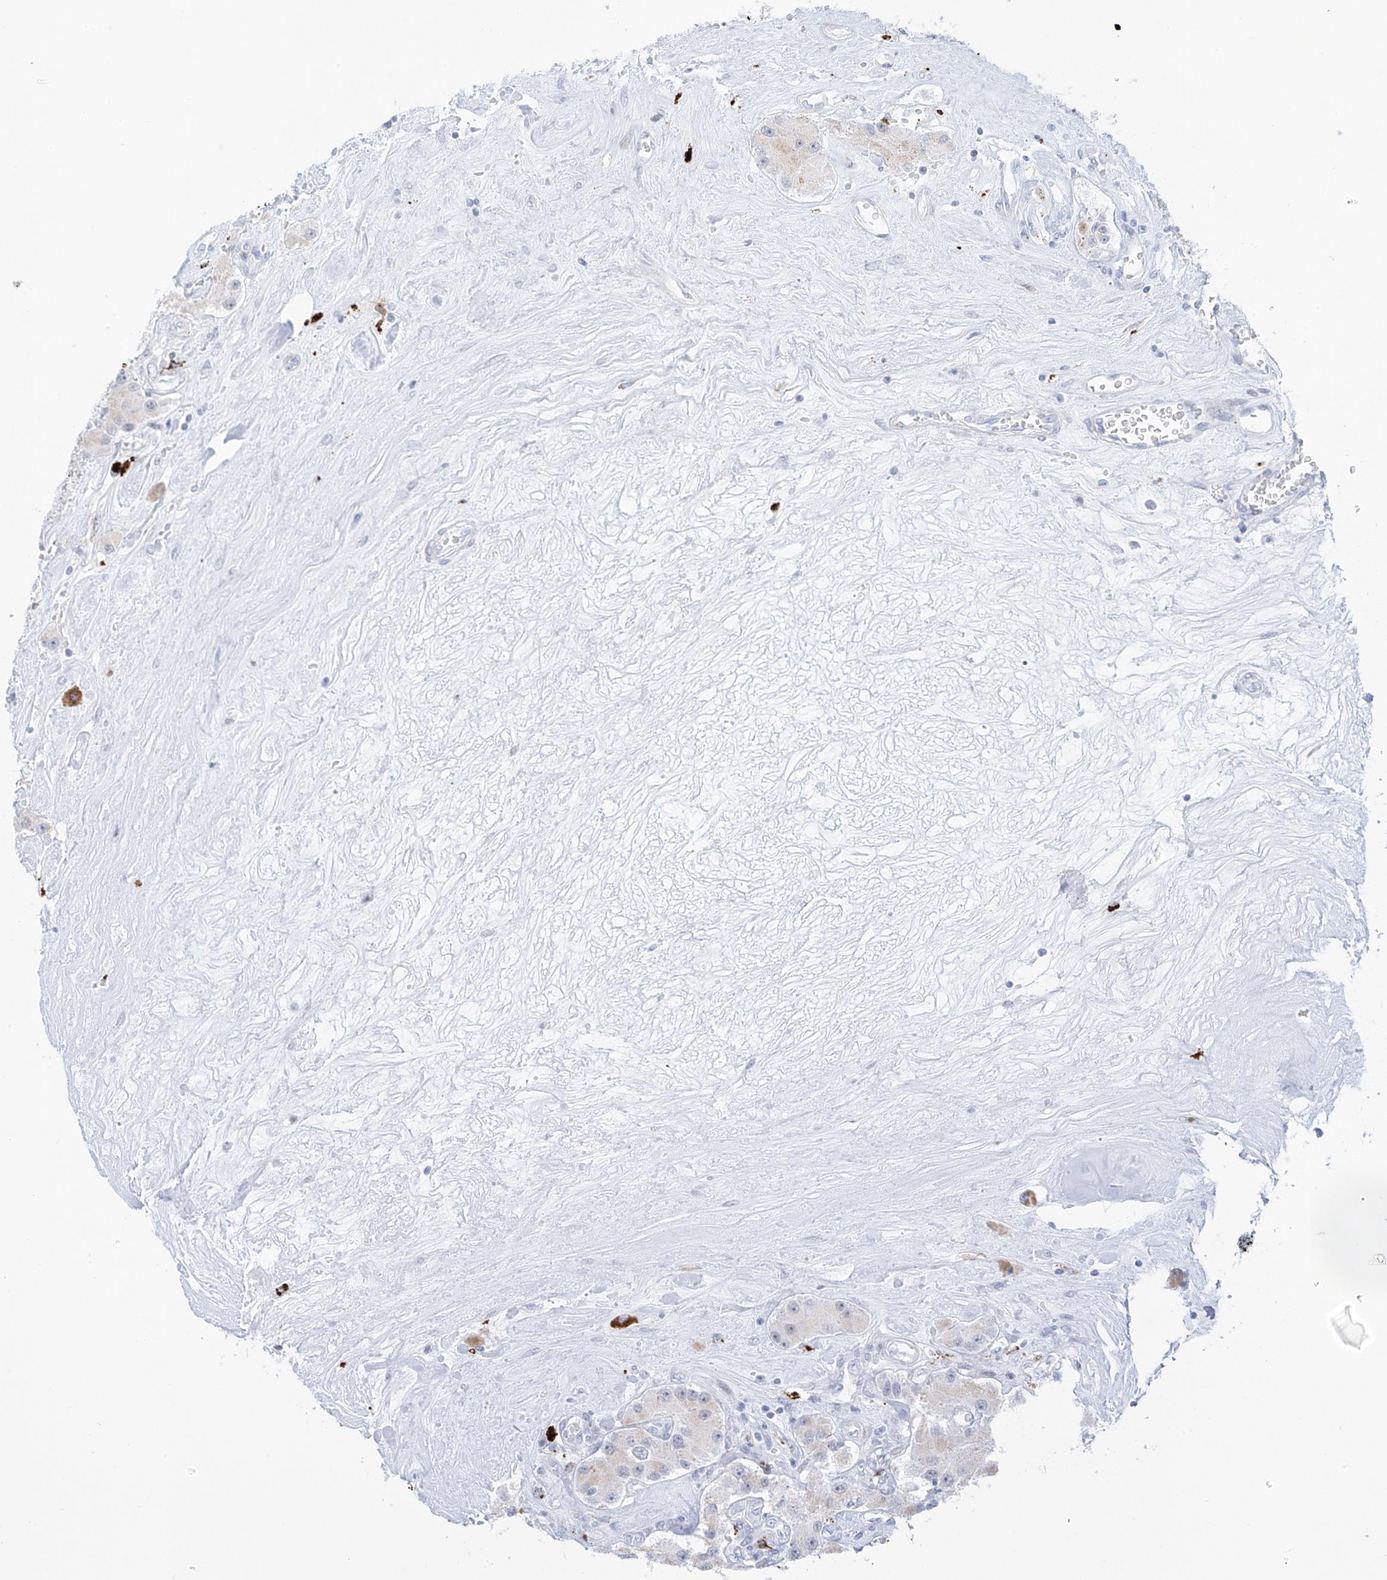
{"staining": {"intensity": "negative", "quantity": "none", "location": "none"}, "tissue": "carcinoid", "cell_type": "Tumor cells", "image_type": "cancer", "snomed": [{"axis": "morphology", "description": "Carcinoid, malignant, NOS"}, {"axis": "topography", "description": "Pancreas"}], "caption": "Immunohistochemical staining of human carcinoid (malignant) displays no significant expression in tumor cells. Nuclei are stained in blue.", "gene": "PSPH", "patient": {"sex": "male", "age": 41}}